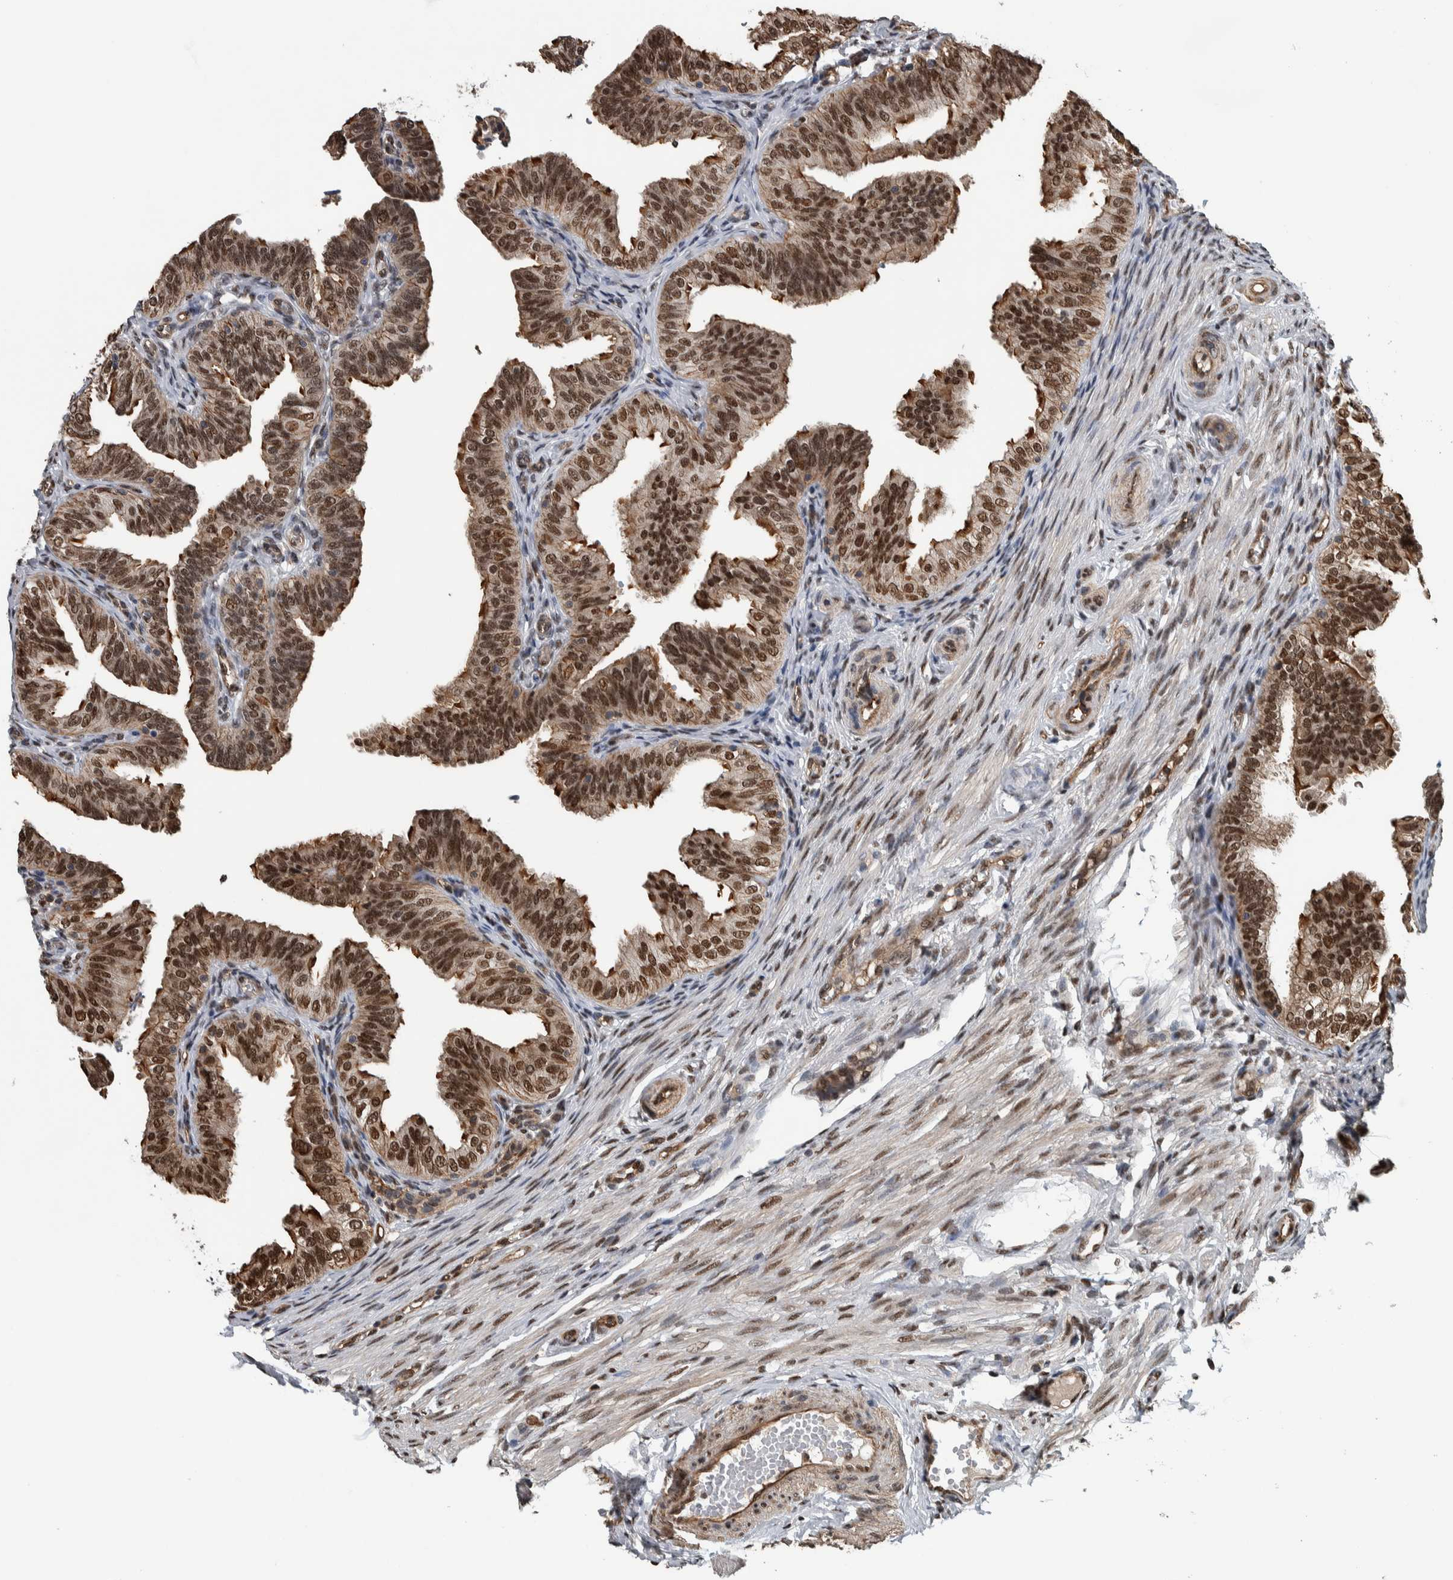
{"staining": {"intensity": "strong", "quantity": ">75%", "location": "cytoplasmic/membranous,nuclear"}, "tissue": "fallopian tube", "cell_type": "Glandular cells", "image_type": "normal", "snomed": [{"axis": "morphology", "description": "Normal tissue, NOS"}, {"axis": "topography", "description": "Fallopian tube"}], "caption": "Approximately >75% of glandular cells in normal fallopian tube show strong cytoplasmic/membranous,nuclear protein expression as visualized by brown immunohistochemical staining.", "gene": "FAM135B", "patient": {"sex": "female", "age": 35}}